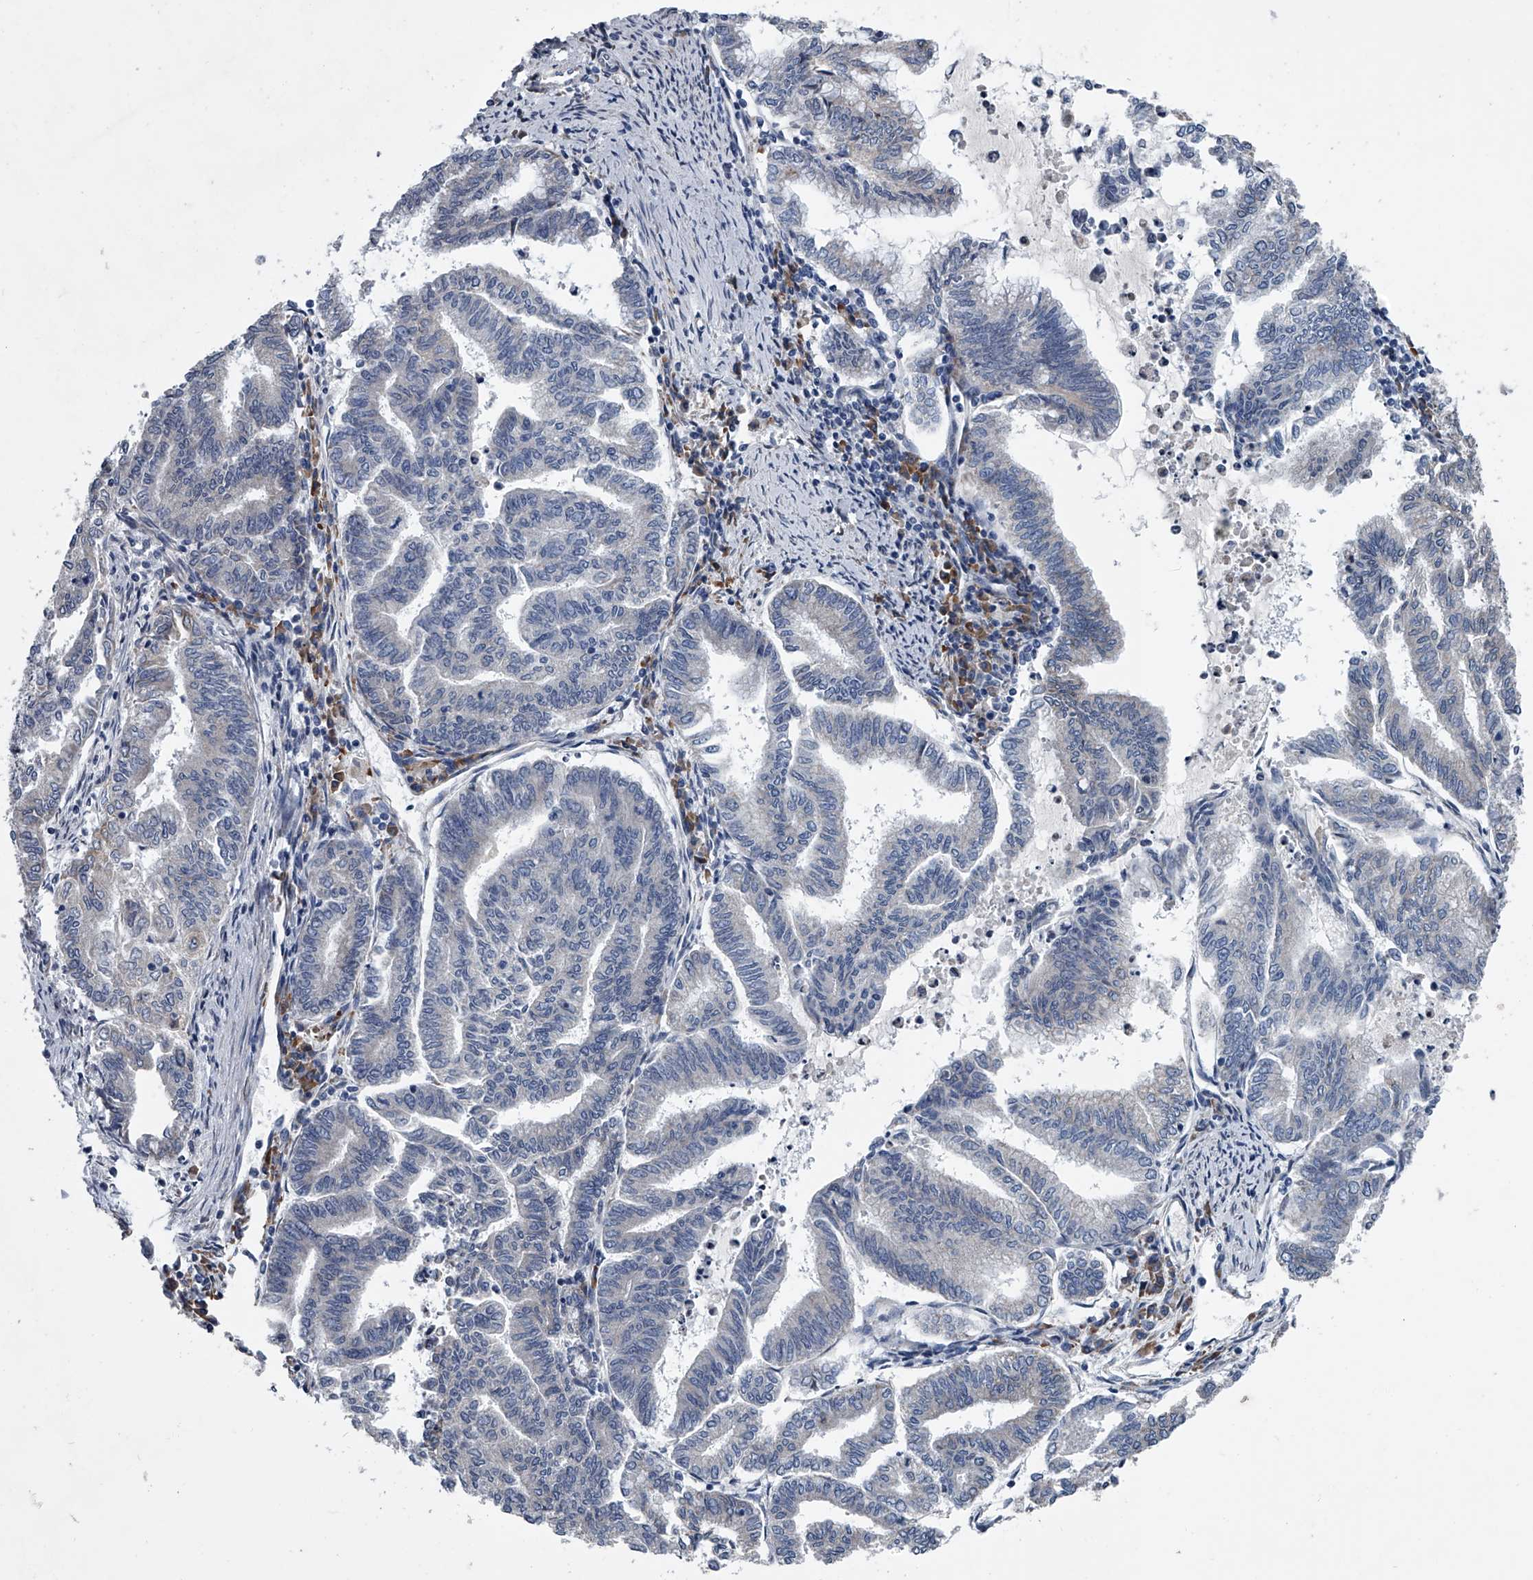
{"staining": {"intensity": "negative", "quantity": "none", "location": "none"}, "tissue": "endometrial cancer", "cell_type": "Tumor cells", "image_type": "cancer", "snomed": [{"axis": "morphology", "description": "Adenocarcinoma, NOS"}, {"axis": "topography", "description": "Endometrium"}], "caption": "Endometrial adenocarcinoma was stained to show a protein in brown. There is no significant expression in tumor cells.", "gene": "ABCG1", "patient": {"sex": "female", "age": 79}}